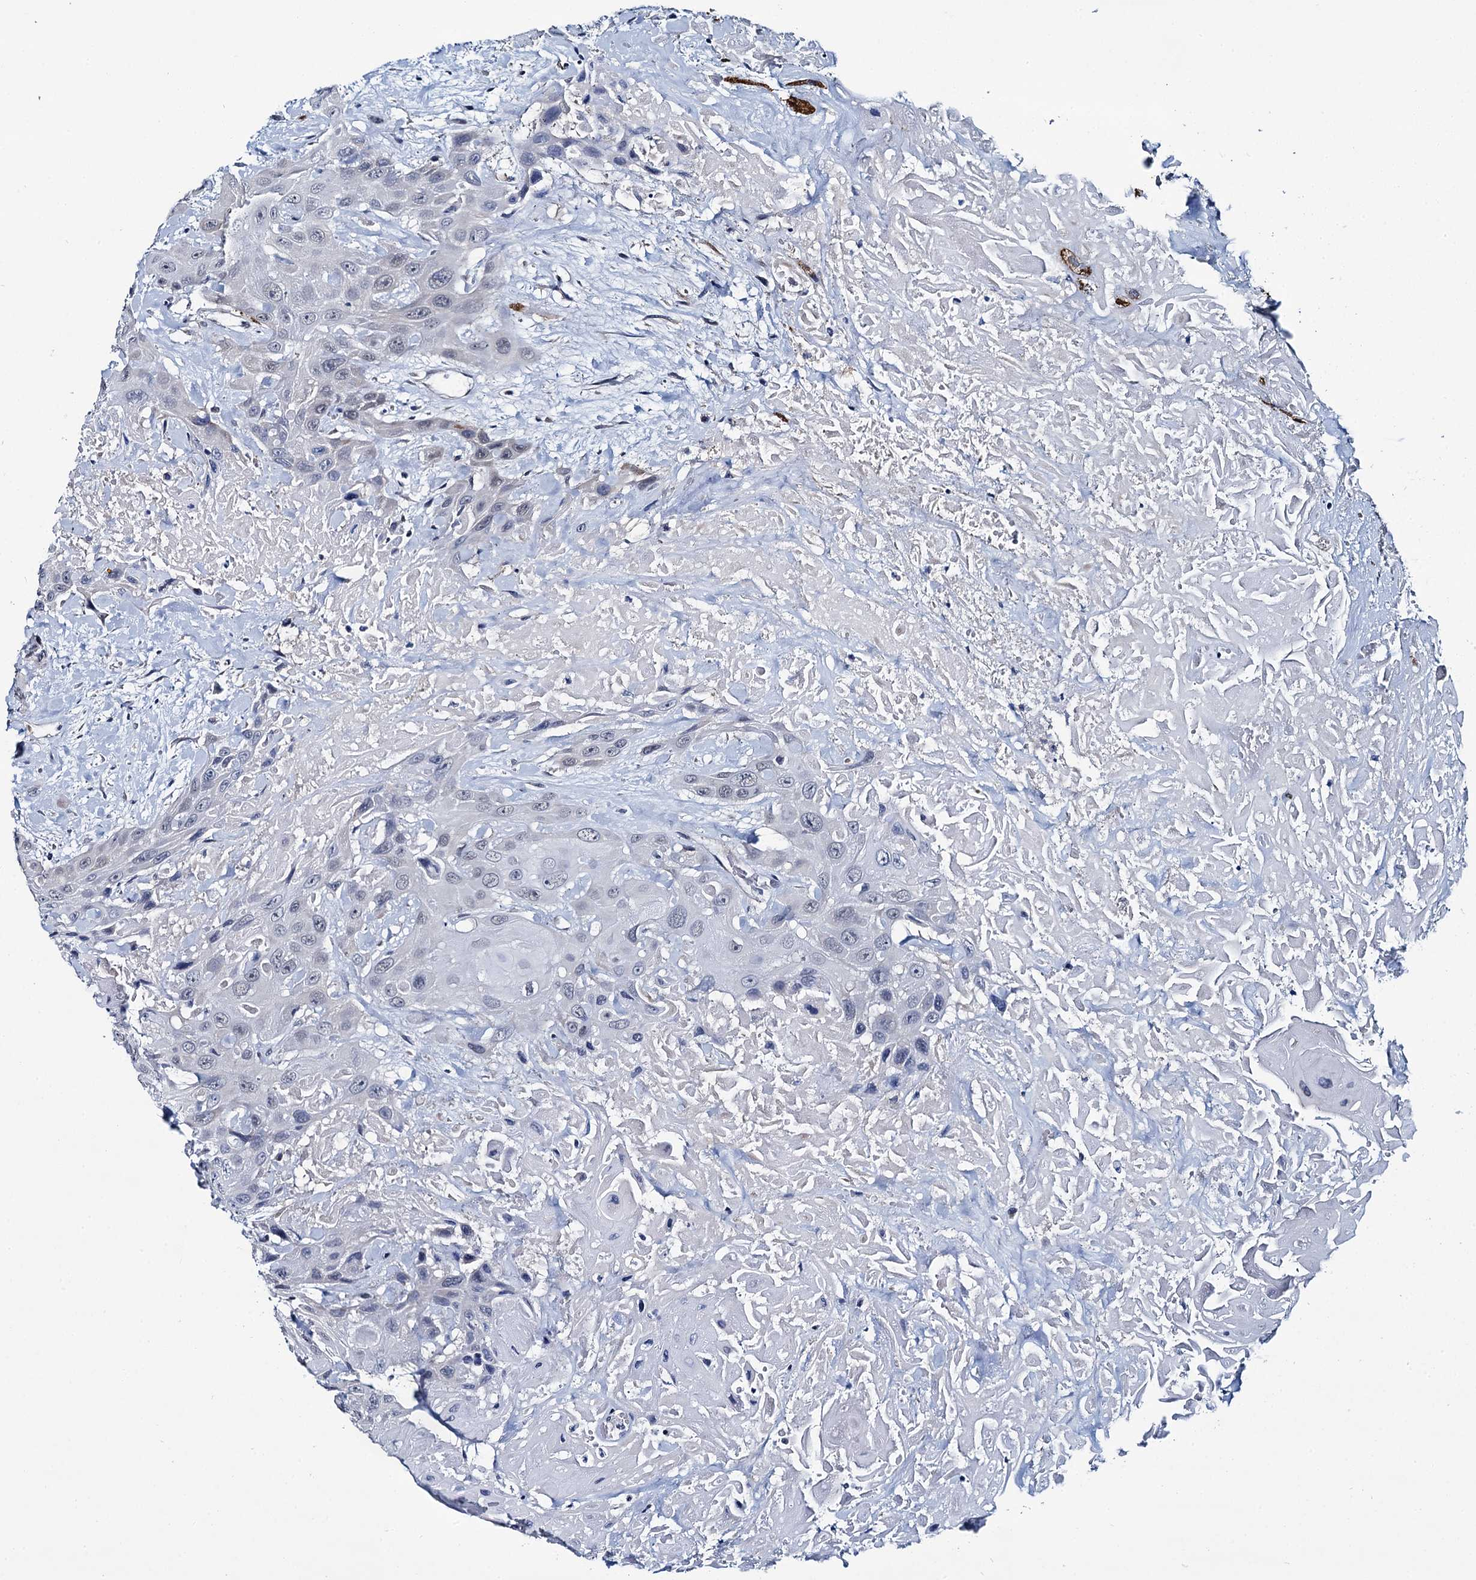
{"staining": {"intensity": "negative", "quantity": "none", "location": "none"}, "tissue": "head and neck cancer", "cell_type": "Tumor cells", "image_type": "cancer", "snomed": [{"axis": "morphology", "description": "Squamous cell carcinoma, NOS"}, {"axis": "topography", "description": "Head-Neck"}], "caption": "IHC of head and neck squamous cell carcinoma reveals no positivity in tumor cells.", "gene": "MIOX", "patient": {"sex": "male", "age": 81}}